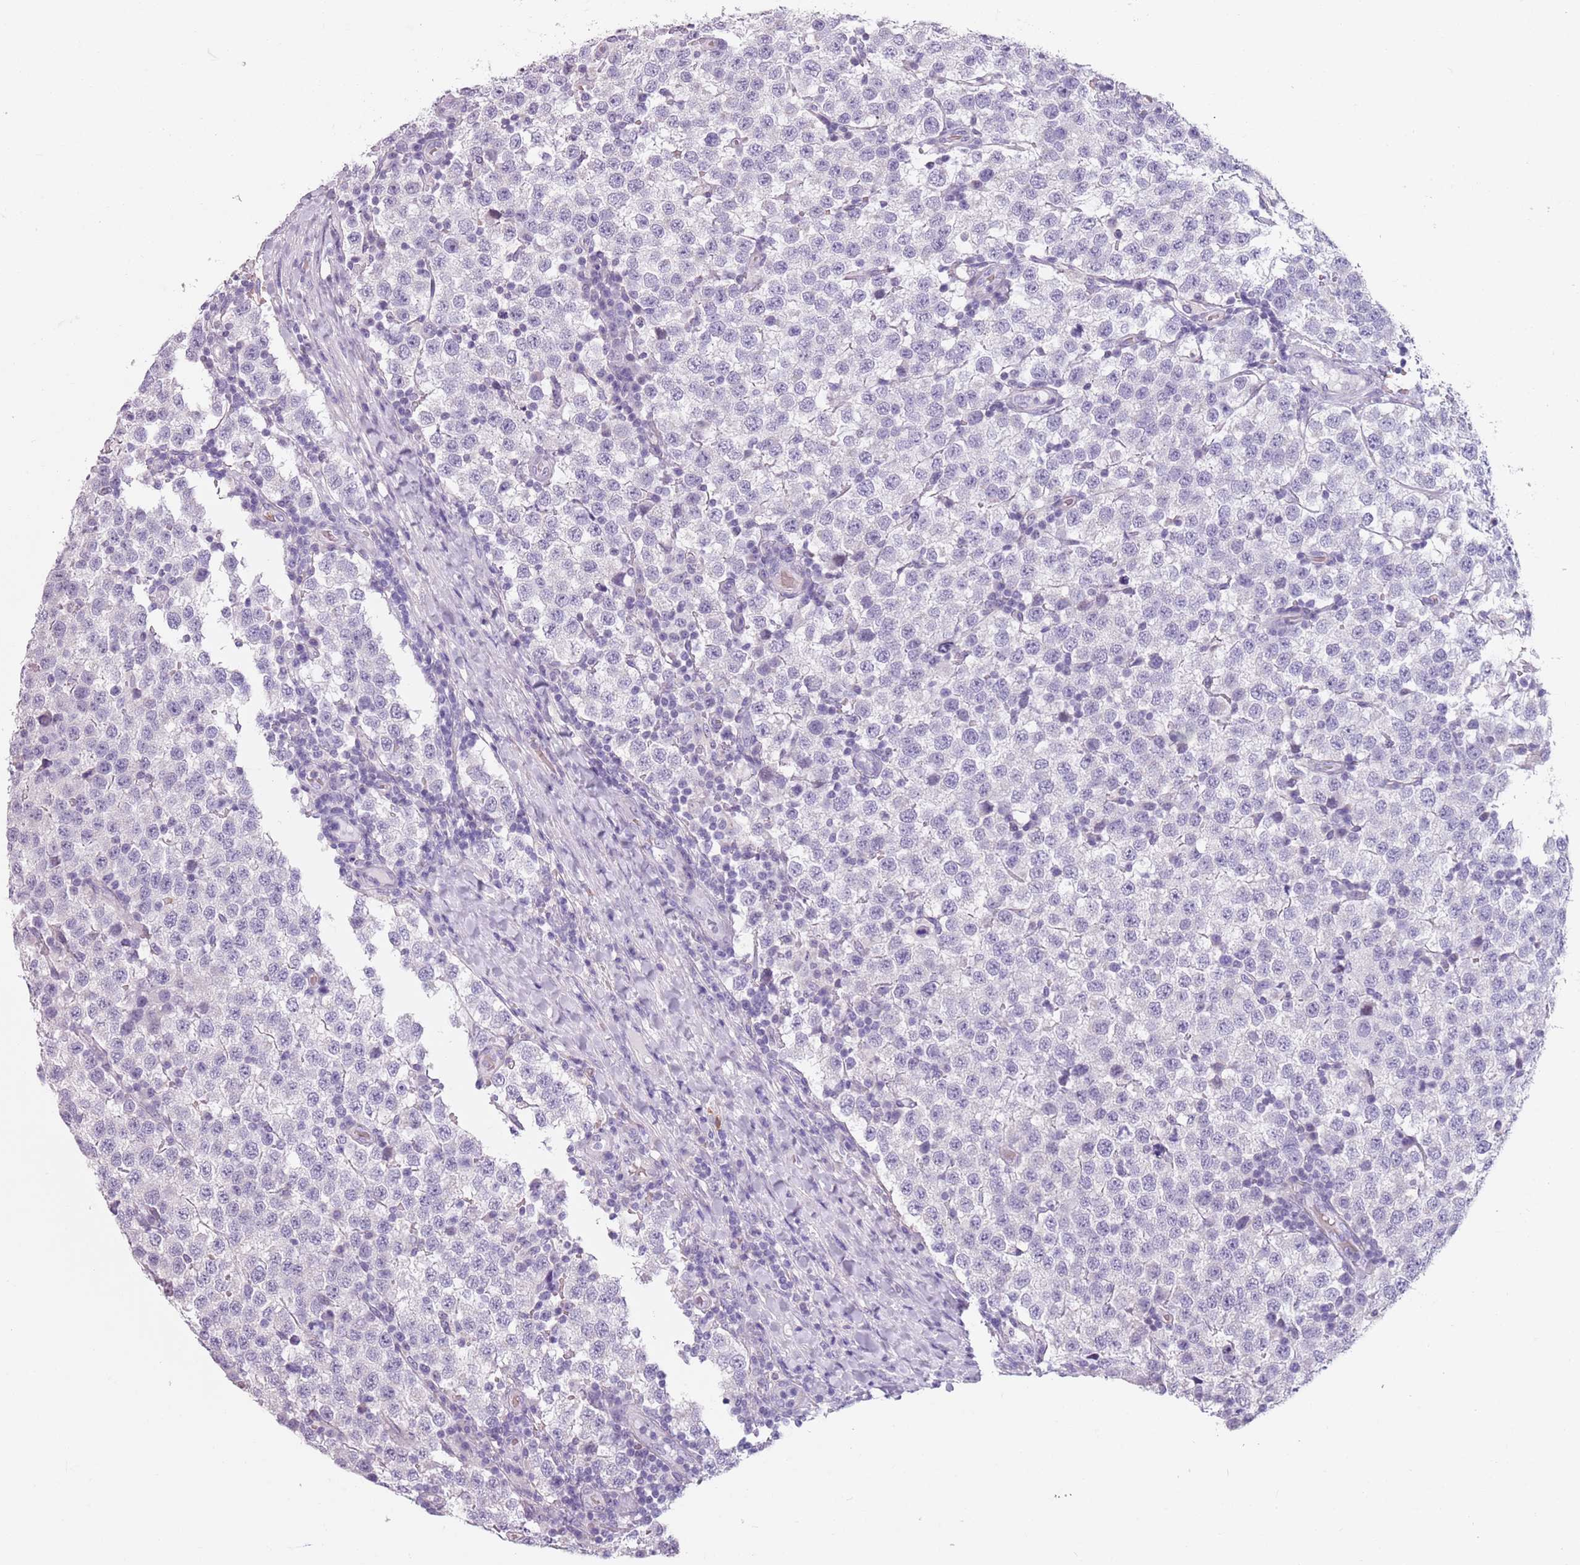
{"staining": {"intensity": "negative", "quantity": "none", "location": "none"}, "tissue": "testis cancer", "cell_type": "Tumor cells", "image_type": "cancer", "snomed": [{"axis": "morphology", "description": "Seminoma, NOS"}, {"axis": "topography", "description": "Testis"}], "caption": "Testis cancer (seminoma) stained for a protein using immunohistochemistry (IHC) exhibits no positivity tumor cells.", "gene": "SPESP1", "patient": {"sex": "male", "age": 34}}